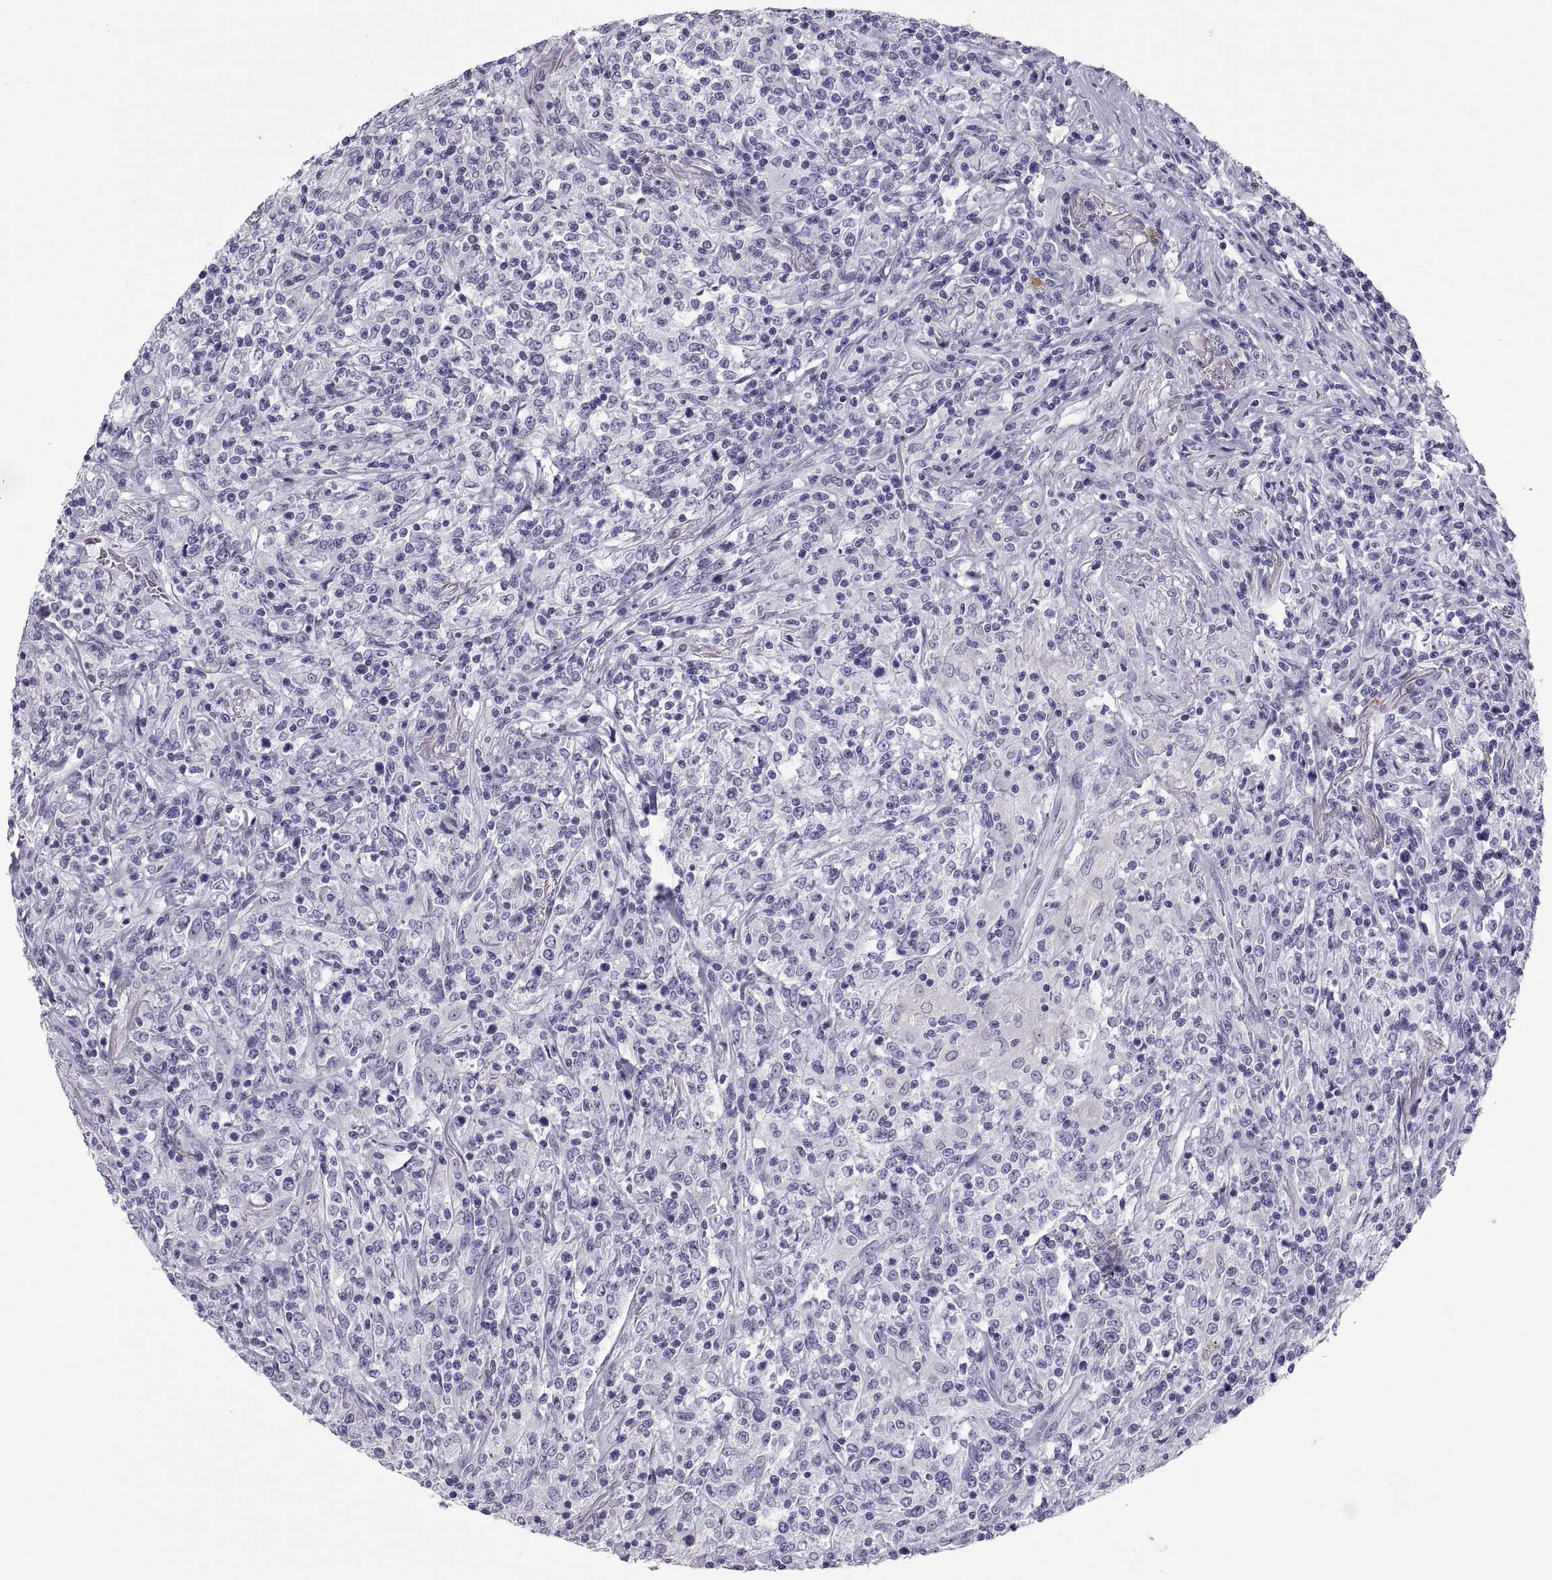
{"staining": {"intensity": "negative", "quantity": "none", "location": "none"}, "tissue": "lymphoma", "cell_type": "Tumor cells", "image_type": "cancer", "snomed": [{"axis": "morphology", "description": "Malignant lymphoma, non-Hodgkin's type, High grade"}, {"axis": "topography", "description": "Lung"}], "caption": "Photomicrograph shows no significant protein staining in tumor cells of malignant lymphoma, non-Hodgkin's type (high-grade). (IHC, brightfield microscopy, high magnification).", "gene": "CT47A10", "patient": {"sex": "male", "age": 79}}